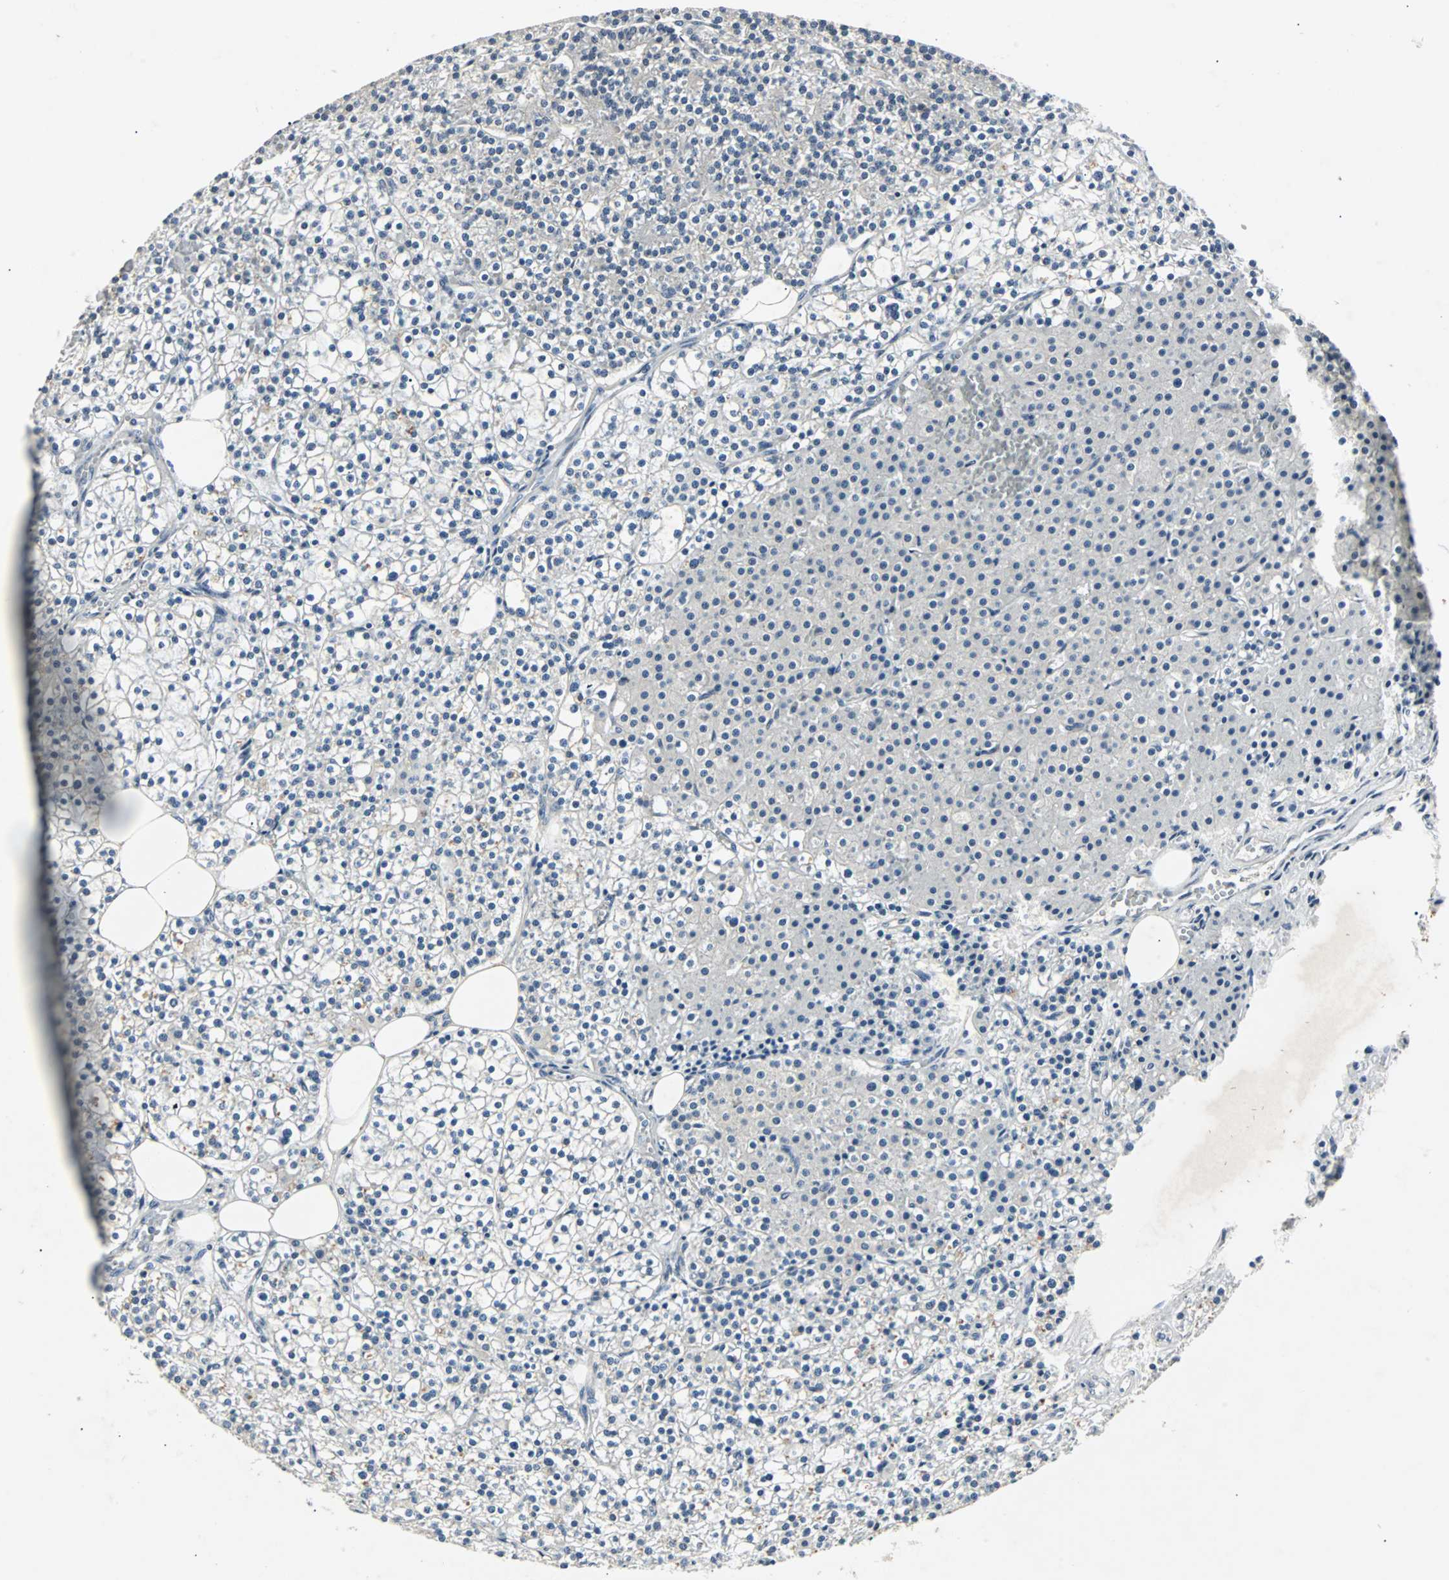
{"staining": {"intensity": "negative", "quantity": "none", "location": "none"}, "tissue": "parathyroid gland", "cell_type": "Glandular cells", "image_type": "normal", "snomed": [{"axis": "morphology", "description": "Normal tissue, NOS"}, {"axis": "topography", "description": "Parathyroid gland"}], "caption": "Immunohistochemistry photomicrograph of benign parathyroid gland: parathyroid gland stained with DAB (3,3'-diaminobenzidine) shows no significant protein staining in glandular cells.", "gene": "CMC2", "patient": {"sex": "female", "age": 63}}